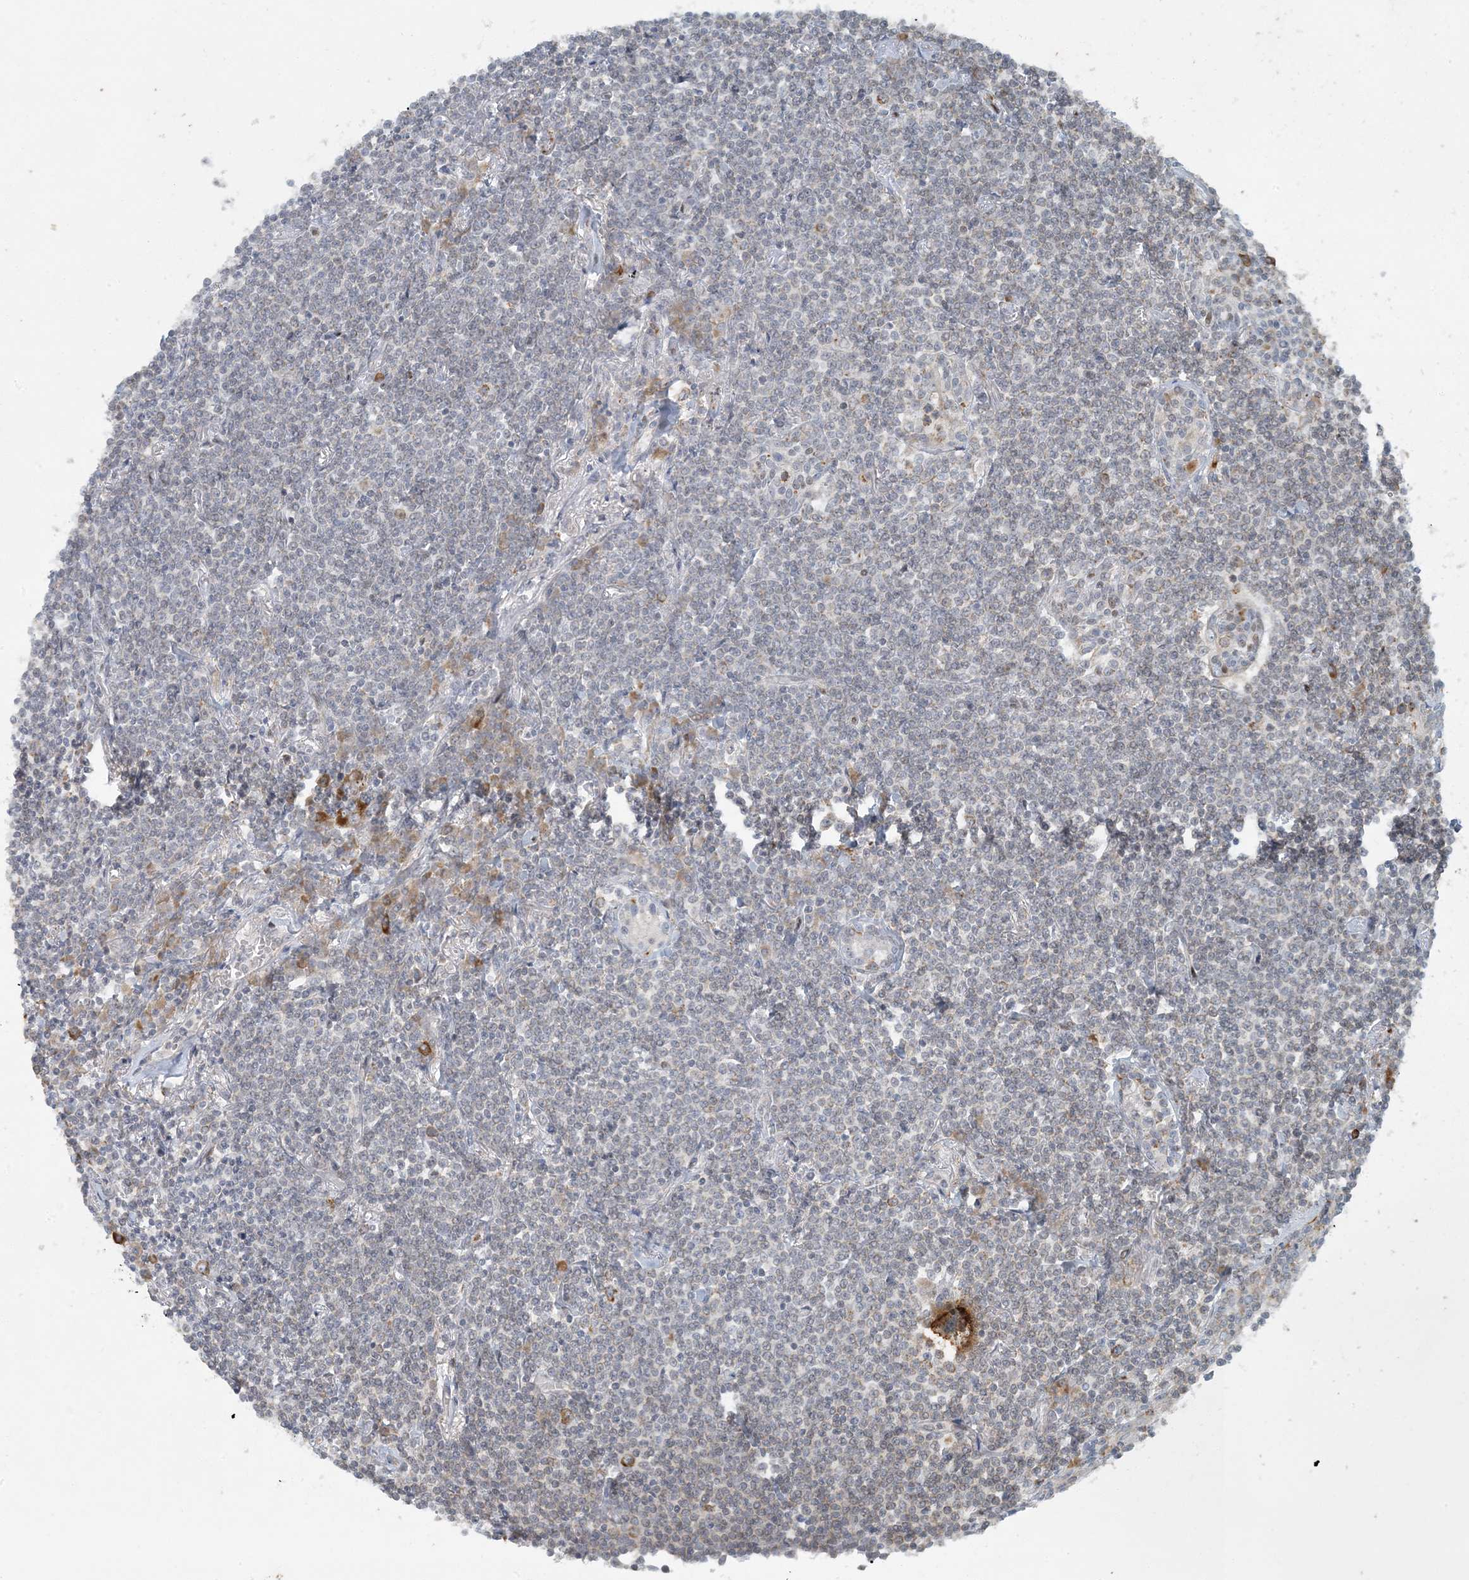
{"staining": {"intensity": "negative", "quantity": "none", "location": "none"}, "tissue": "lymphoma", "cell_type": "Tumor cells", "image_type": "cancer", "snomed": [{"axis": "morphology", "description": "Malignant lymphoma, non-Hodgkin's type, Low grade"}, {"axis": "topography", "description": "Lung"}], "caption": "DAB (3,3'-diaminobenzidine) immunohistochemical staining of lymphoma demonstrates no significant expression in tumor cells. (DAB immunohistochemistry visualized using brightfield microscopy, high magnification).", "gene": "AK9", "patient": {"sex": "female", "age": 71}}